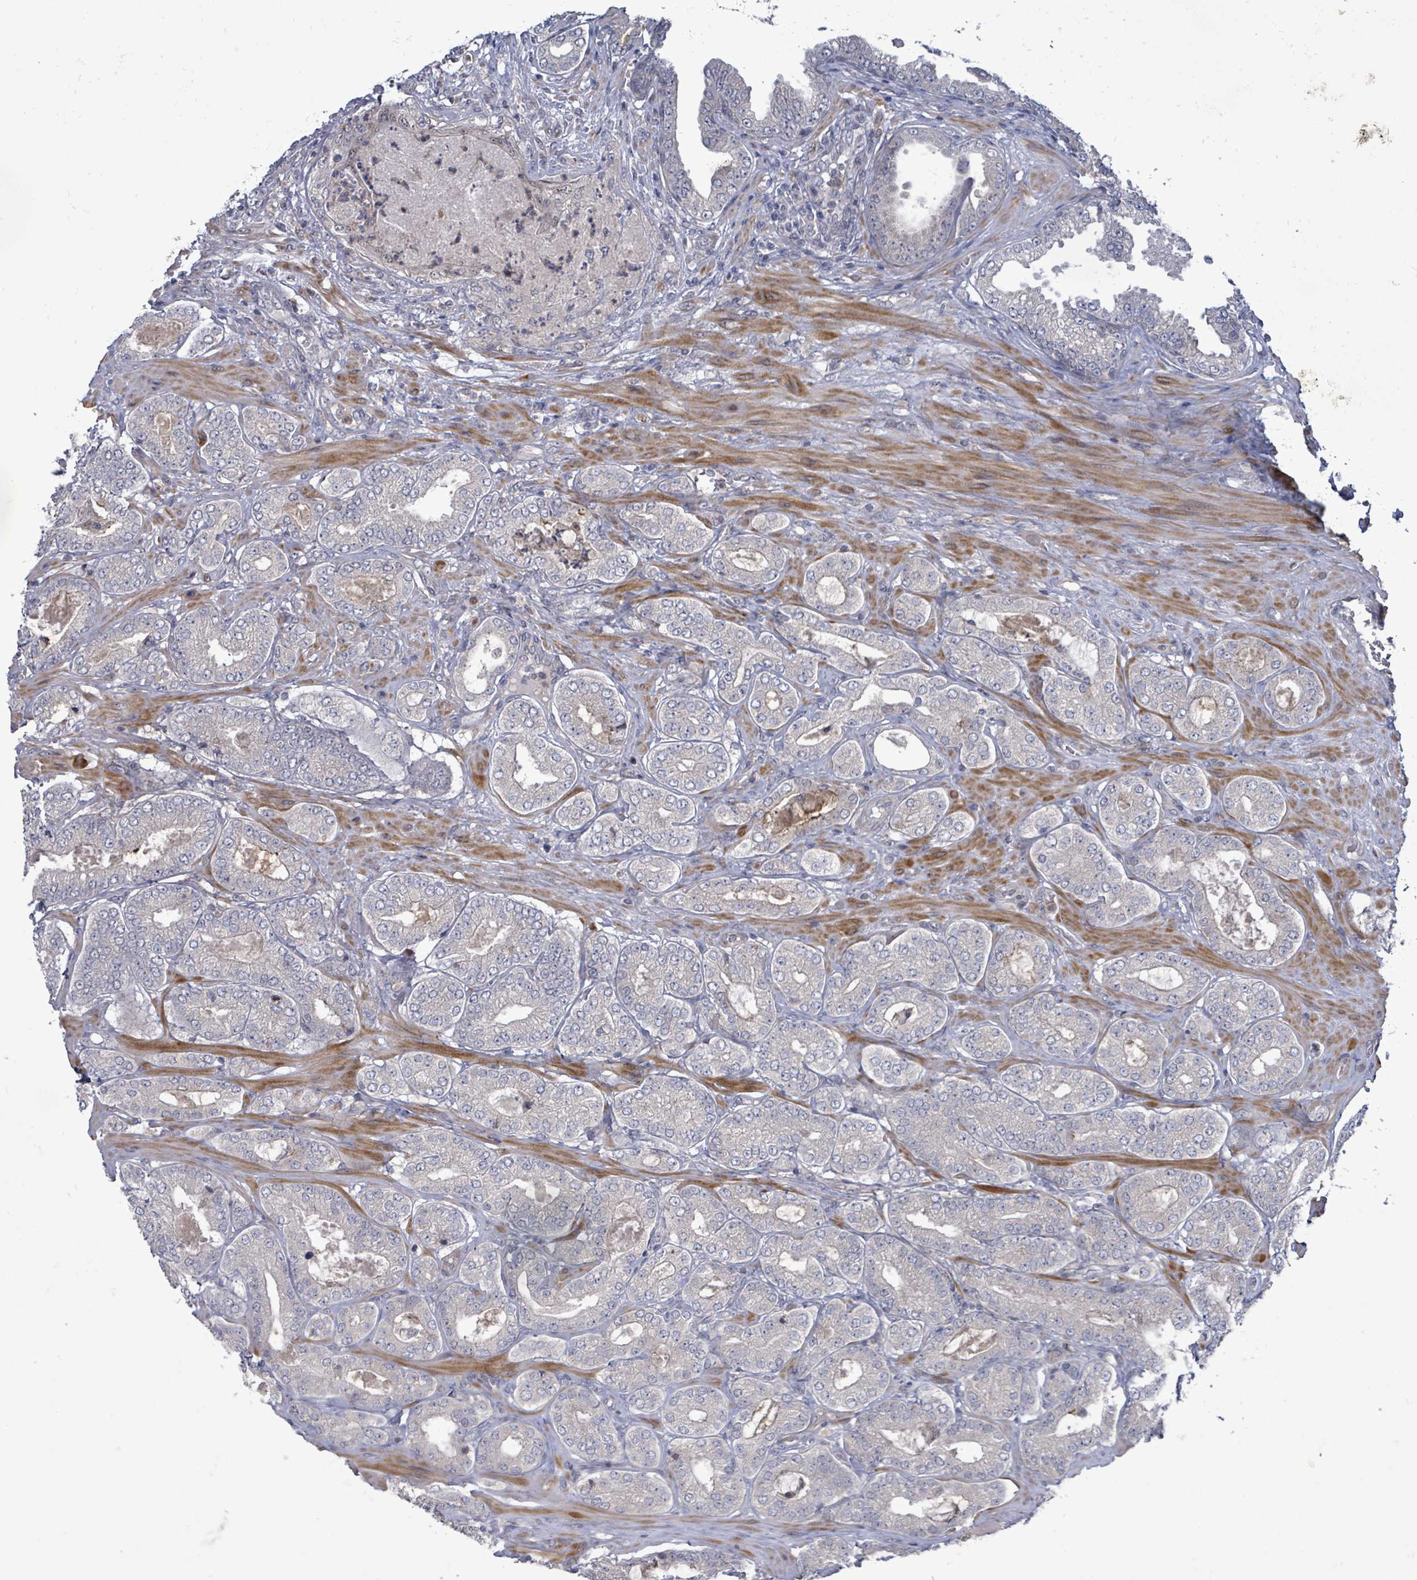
{"staining": {"intensity": "negative", "quantity": "none", "location": "none"}, "tissue": "prostate cancer", "cell_type": "Tumor cells", "image_type": "cancer", "snomed": [{"axis": "morphology", "description": "Adenocarcinoma, Low grade"}, {"axis": "topography", "description": "Prostate"}], "caption": "DAB (3,3'-diaminobenzidine) immunohistochemical staining of prostate cancer (low-grade adenocarcinoma) displays no significant staining in tumor cells.", "gene": "SLIT3", "patient": {"sex": "male", "age": 63}}